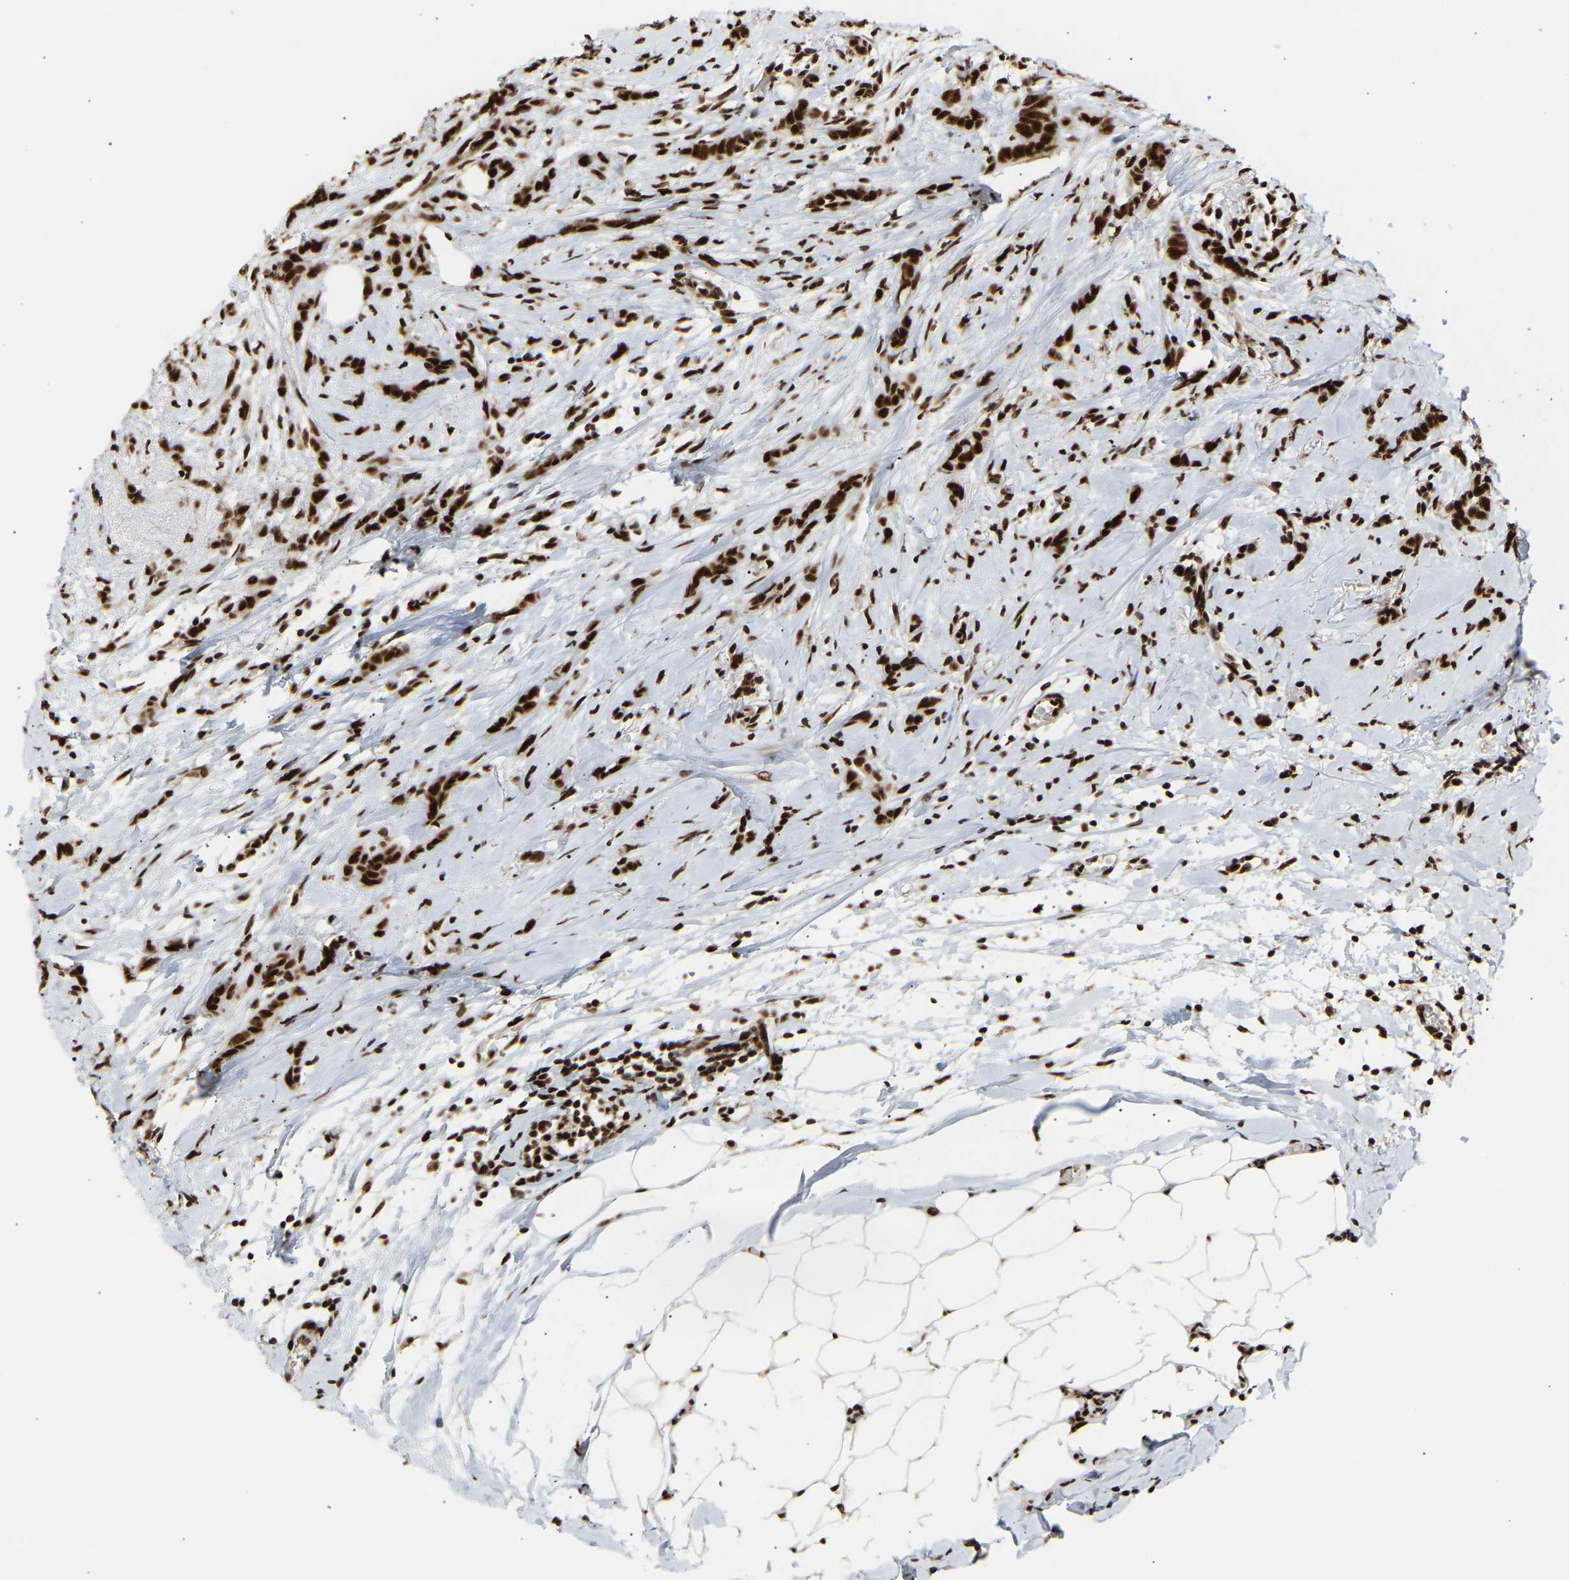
{"staining": {"intensity": "strong", "quantity": ">75%", "location": "nuclear"}, "tissue": "breast cancer", "cell_type": "Tumor cells", "image_type": "cancer", "snomed": [{"axis": "morphology", "description": "Lobular carcinoma, in situ"}, {"axis": "morphology", "description": "Lobular carcinoma"}, {"axis": "topography", "description": "Breast"}], "caption": "An image showing strong nuclear staining in approximately >75% of tumor cells in breast lobular carcinoma in situ, as visualized by brown immunohistochemical staining.", "gene": "ALYREF", "patient": {"sex": "female", "age": 41}}